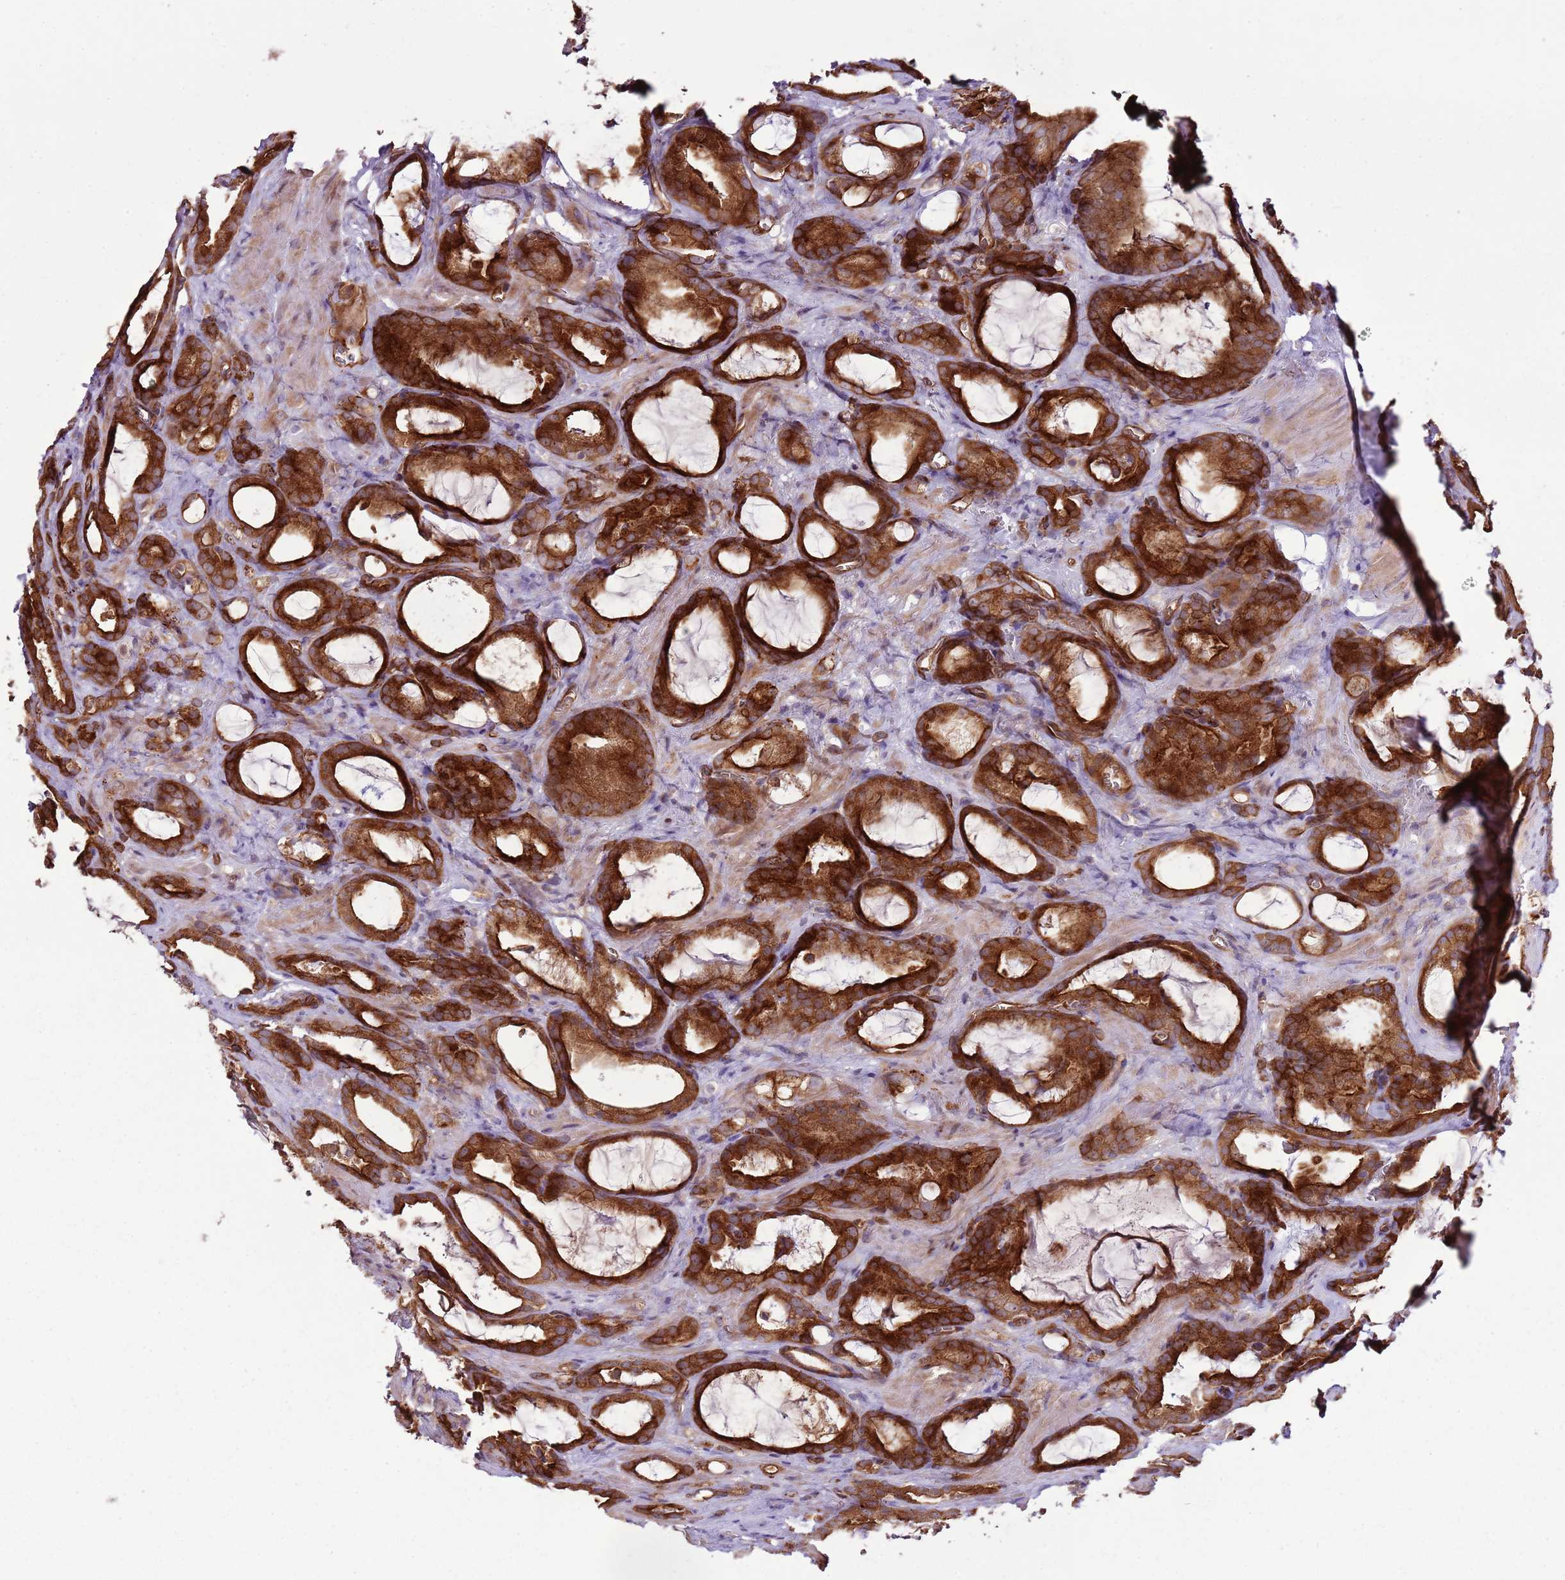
{"staining": {"intensity": "strong", "quantity": ">75%", "location": "cytoplasmic/membranous"}, "tissue": "prostate cancer", "cell_type": "Tumor cells", "image_type": "cancer", "snomed": [{"axis": "morphology", "description": "Adenocarcinoma, High grade"}, {"axis": "topography", "description": "Prostate"}], "caption": "A photomicrograph showing strong cytoplasmic/membranous expression in about >75% of tumor cells in adenocarcinoma (high-grade) (prostate), as visualized by brown immunohistochemical staining.", "gene": "ZNF827", "patient": {"sex": "male", "age": 72}}